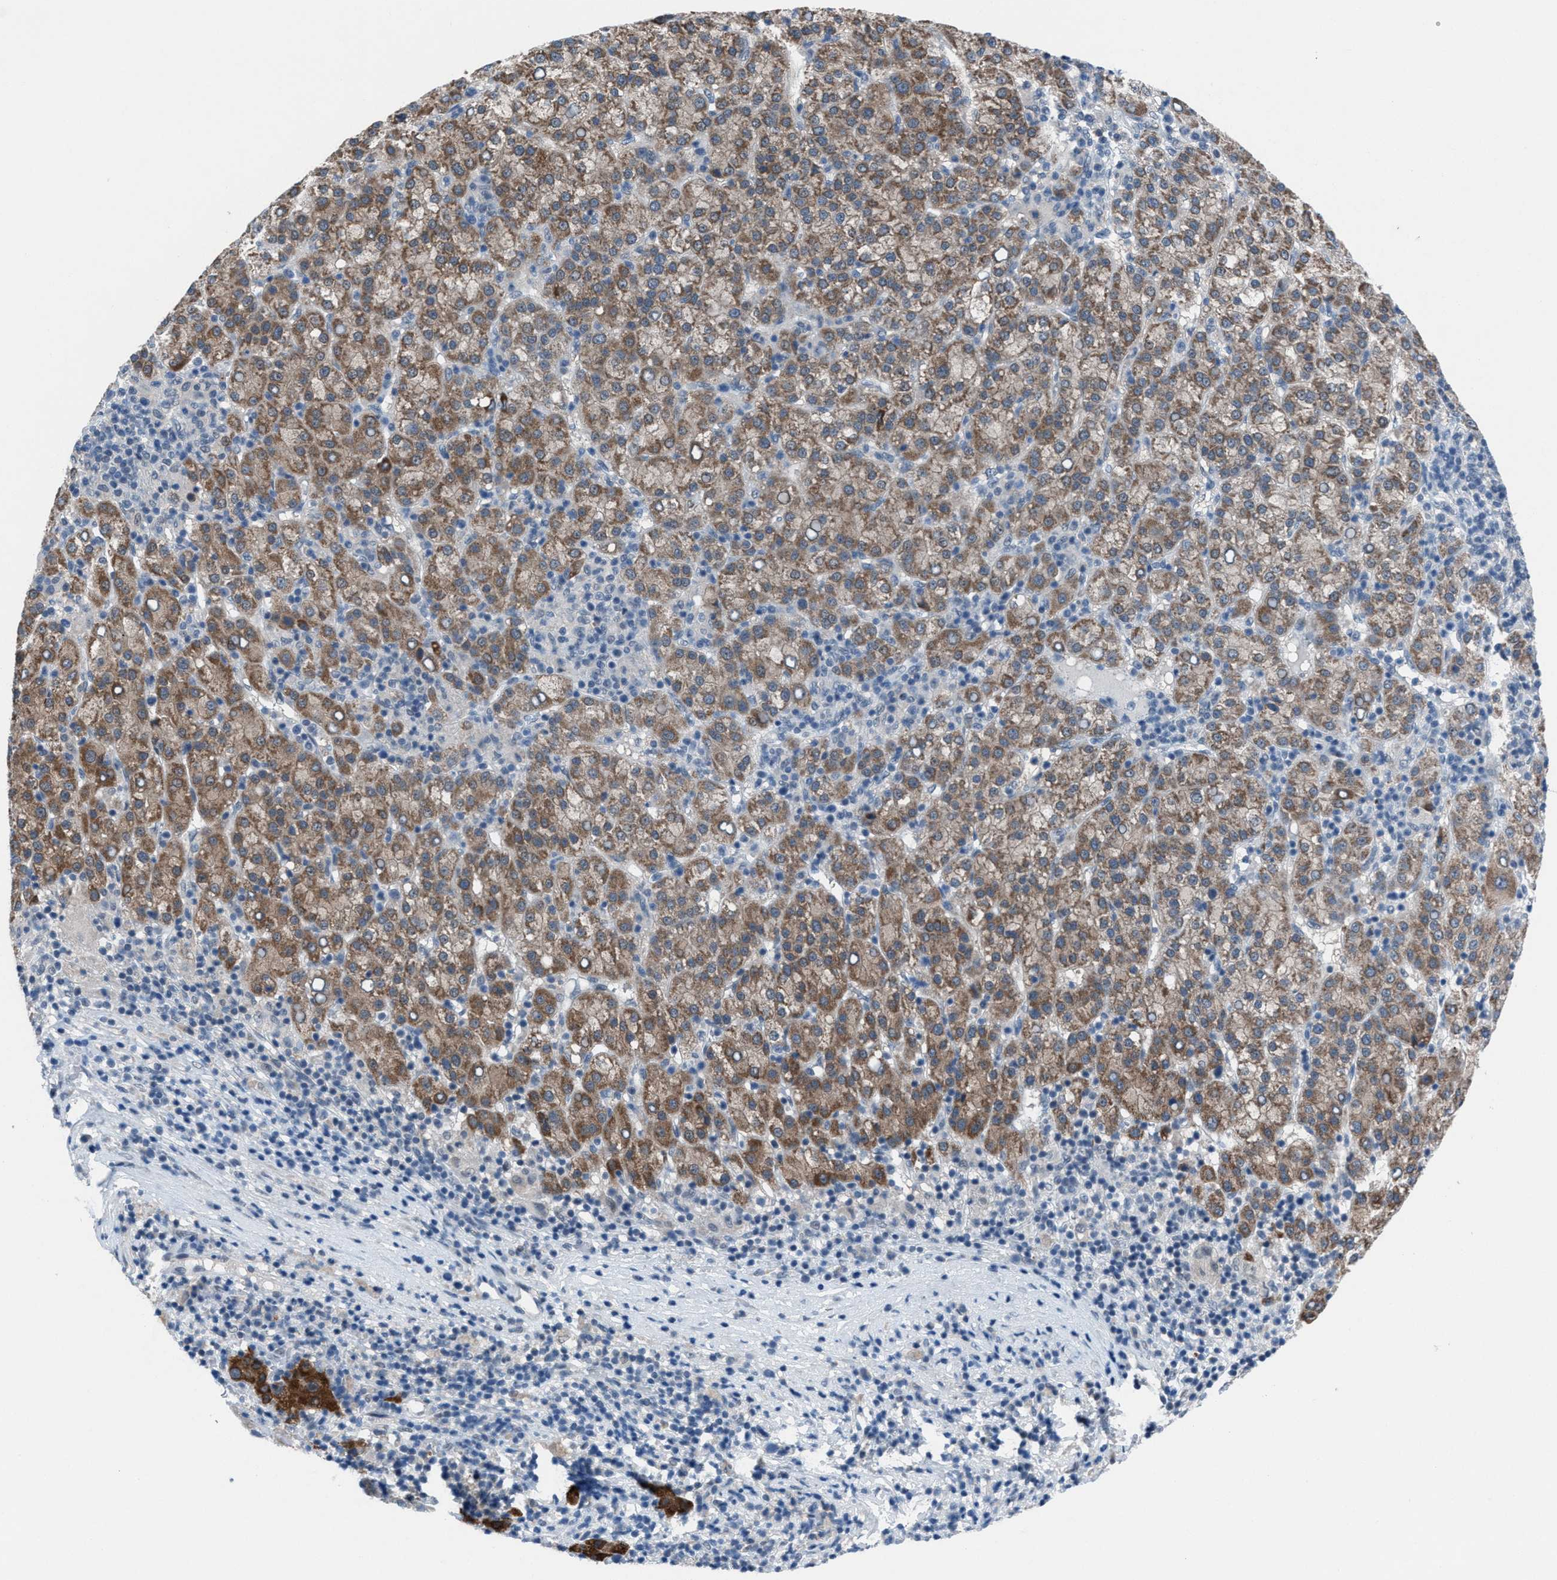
{"staining": {"intensity": "moderate", "quantity": ">75%", "location": "cytoplasmic/membranous"}, "tissue": "liver cancer", "cell_type": "Tumor cells", "image_type": "cancer", "snomed": [{"axis": "morphology", "description": "Carcinoma, Hepatocellular, NOS"}, {"axis": "topography", "description": "Liver"}], "caption": "Liver hepatocellular carcinoma stained for a protein demonstrates moderate cytoplasmic/membranous positivity in tumor cells.", "gene": "ANAPC11", "patient": {"sex": "female", "age": 58}}